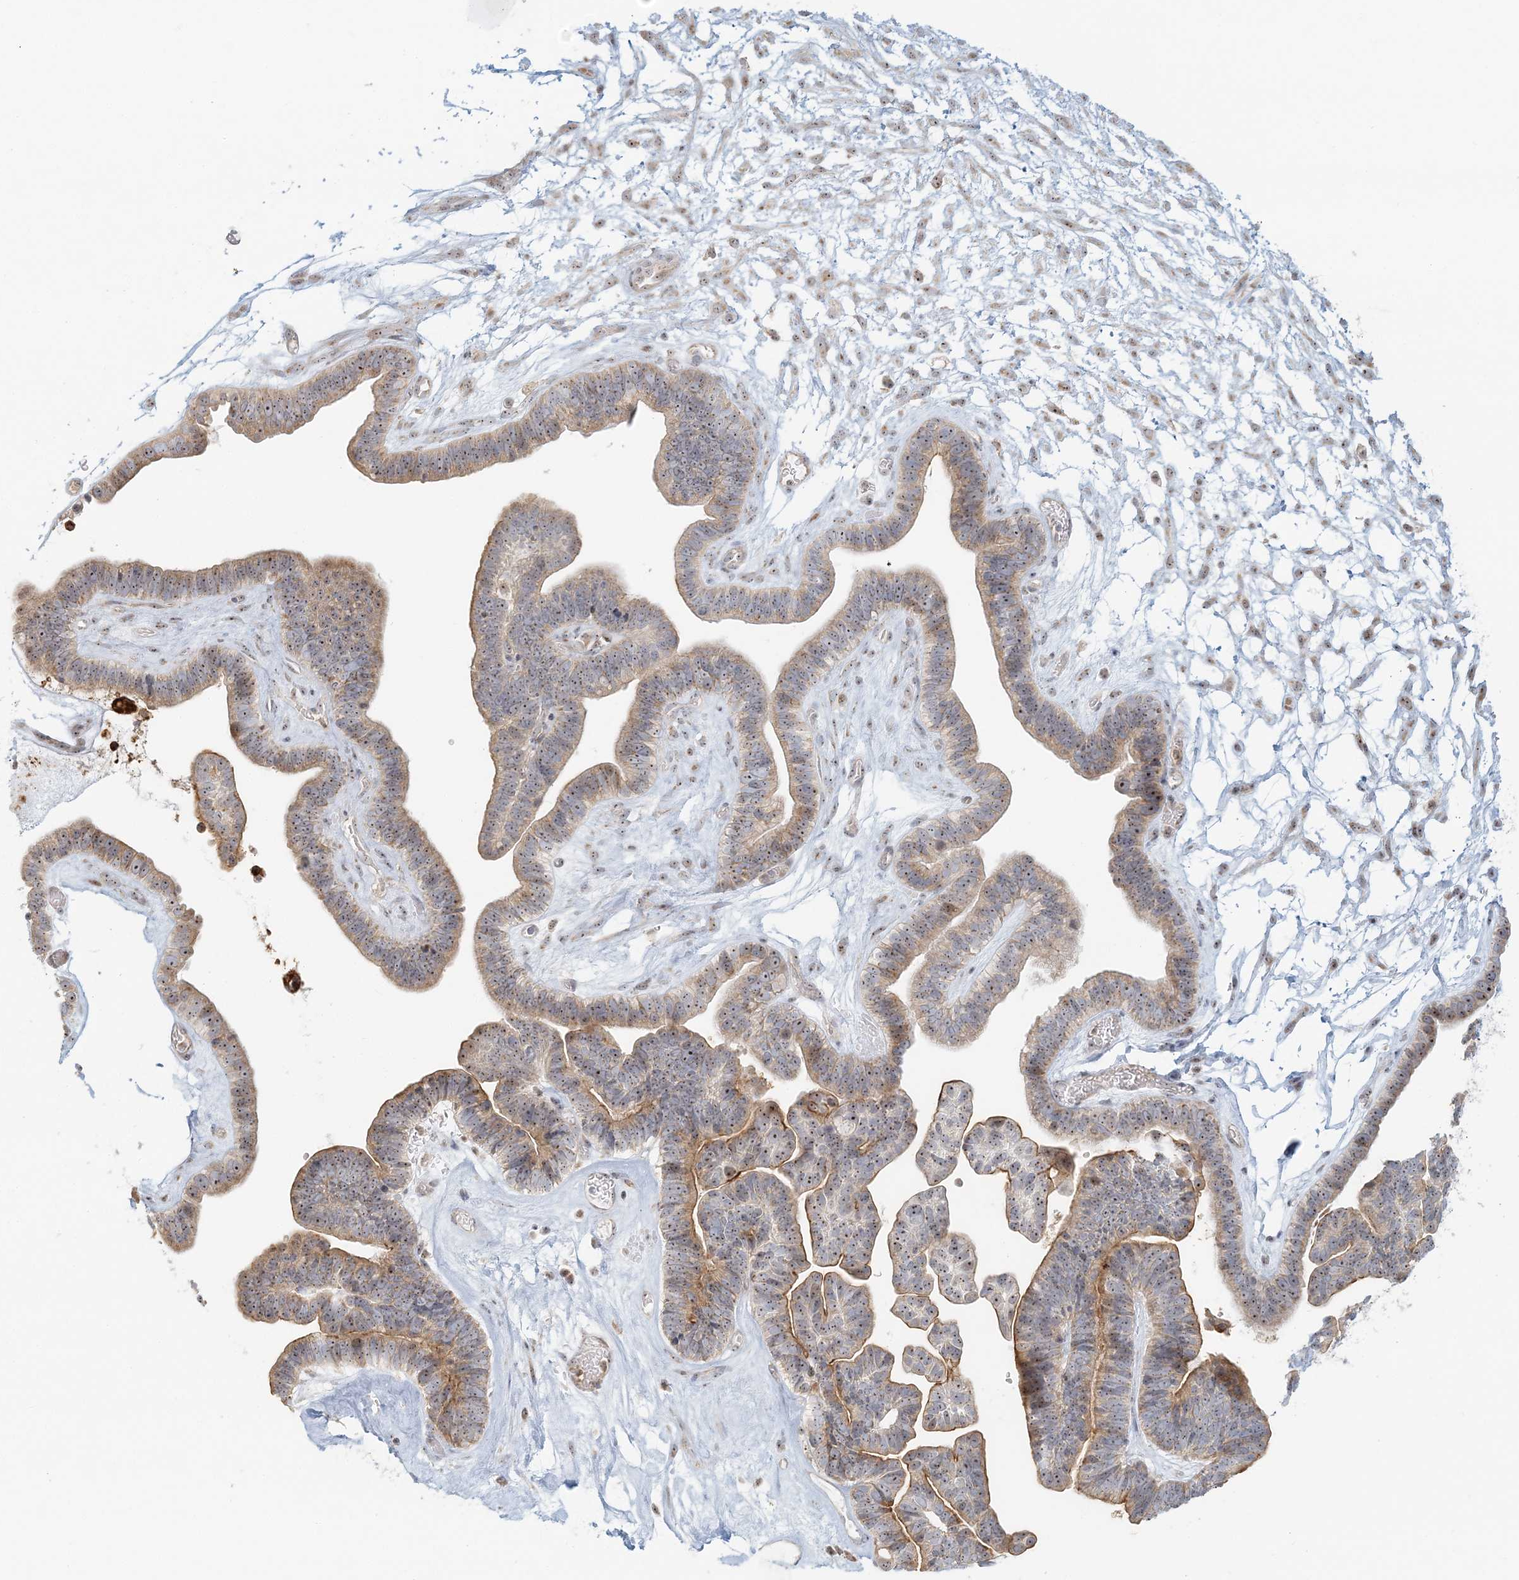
{"staining": {"intensity": "weak", "quantity": ">75%", "location": "cytoplasmic/membranous,nuclear"}, "tissue": "ovarian cancer", "cell_type": "Tumor cells", "image_type": "cancer", "snomed": [{"axis": "morphology", "description": "Cystadenocarcinoma, serous, NOS"}, {"axis": "topography", "description": "Ovary"}], "caption": "Tumor cells reveal low levels of weak cytoplasmic/membranous and nuclear expression in about >75% of cells in human ovarian cancer (serous cystadenocarcinoma).", "gene": "UBE2F", "patient": {"sex": "female", "age": 56}}